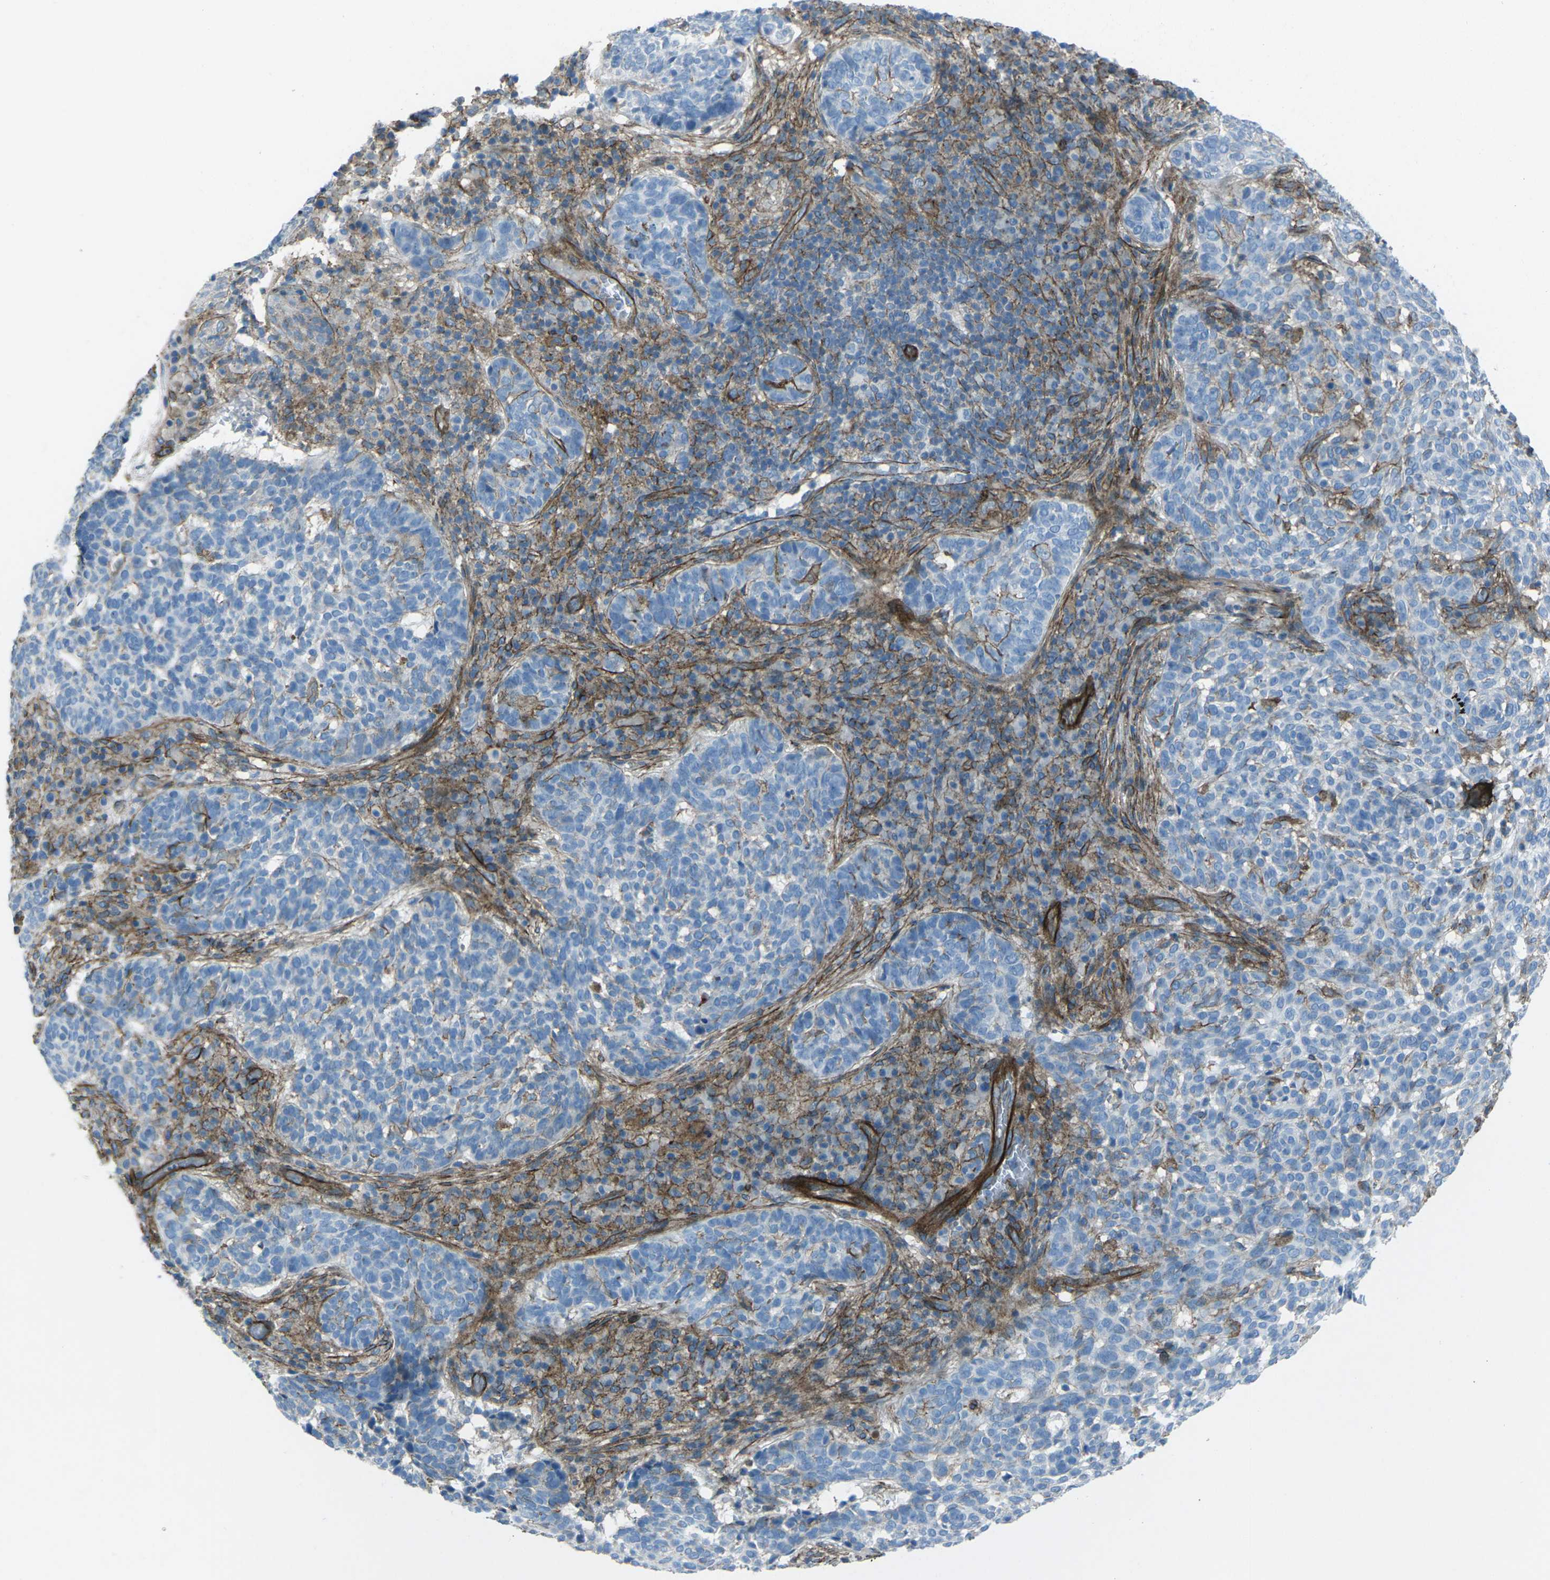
{"staining": {"intensity": "negative", "quantity": "none", "location": "none"}, "tissue": "skin cancer", "cell_type": "Tumor cells", "image_type": "cancer", "snomed": [{"axis": "morphology", "description": "Basal cell carcinoma"}, {"axis": "topography", "description": "Skin"}], "caption": "Micrograph shows no protein expression in tumor cells of skin basal cell carcinoma tissue.", "gene": "UTRN", "patient": {"sex": "male", "age": 85}}